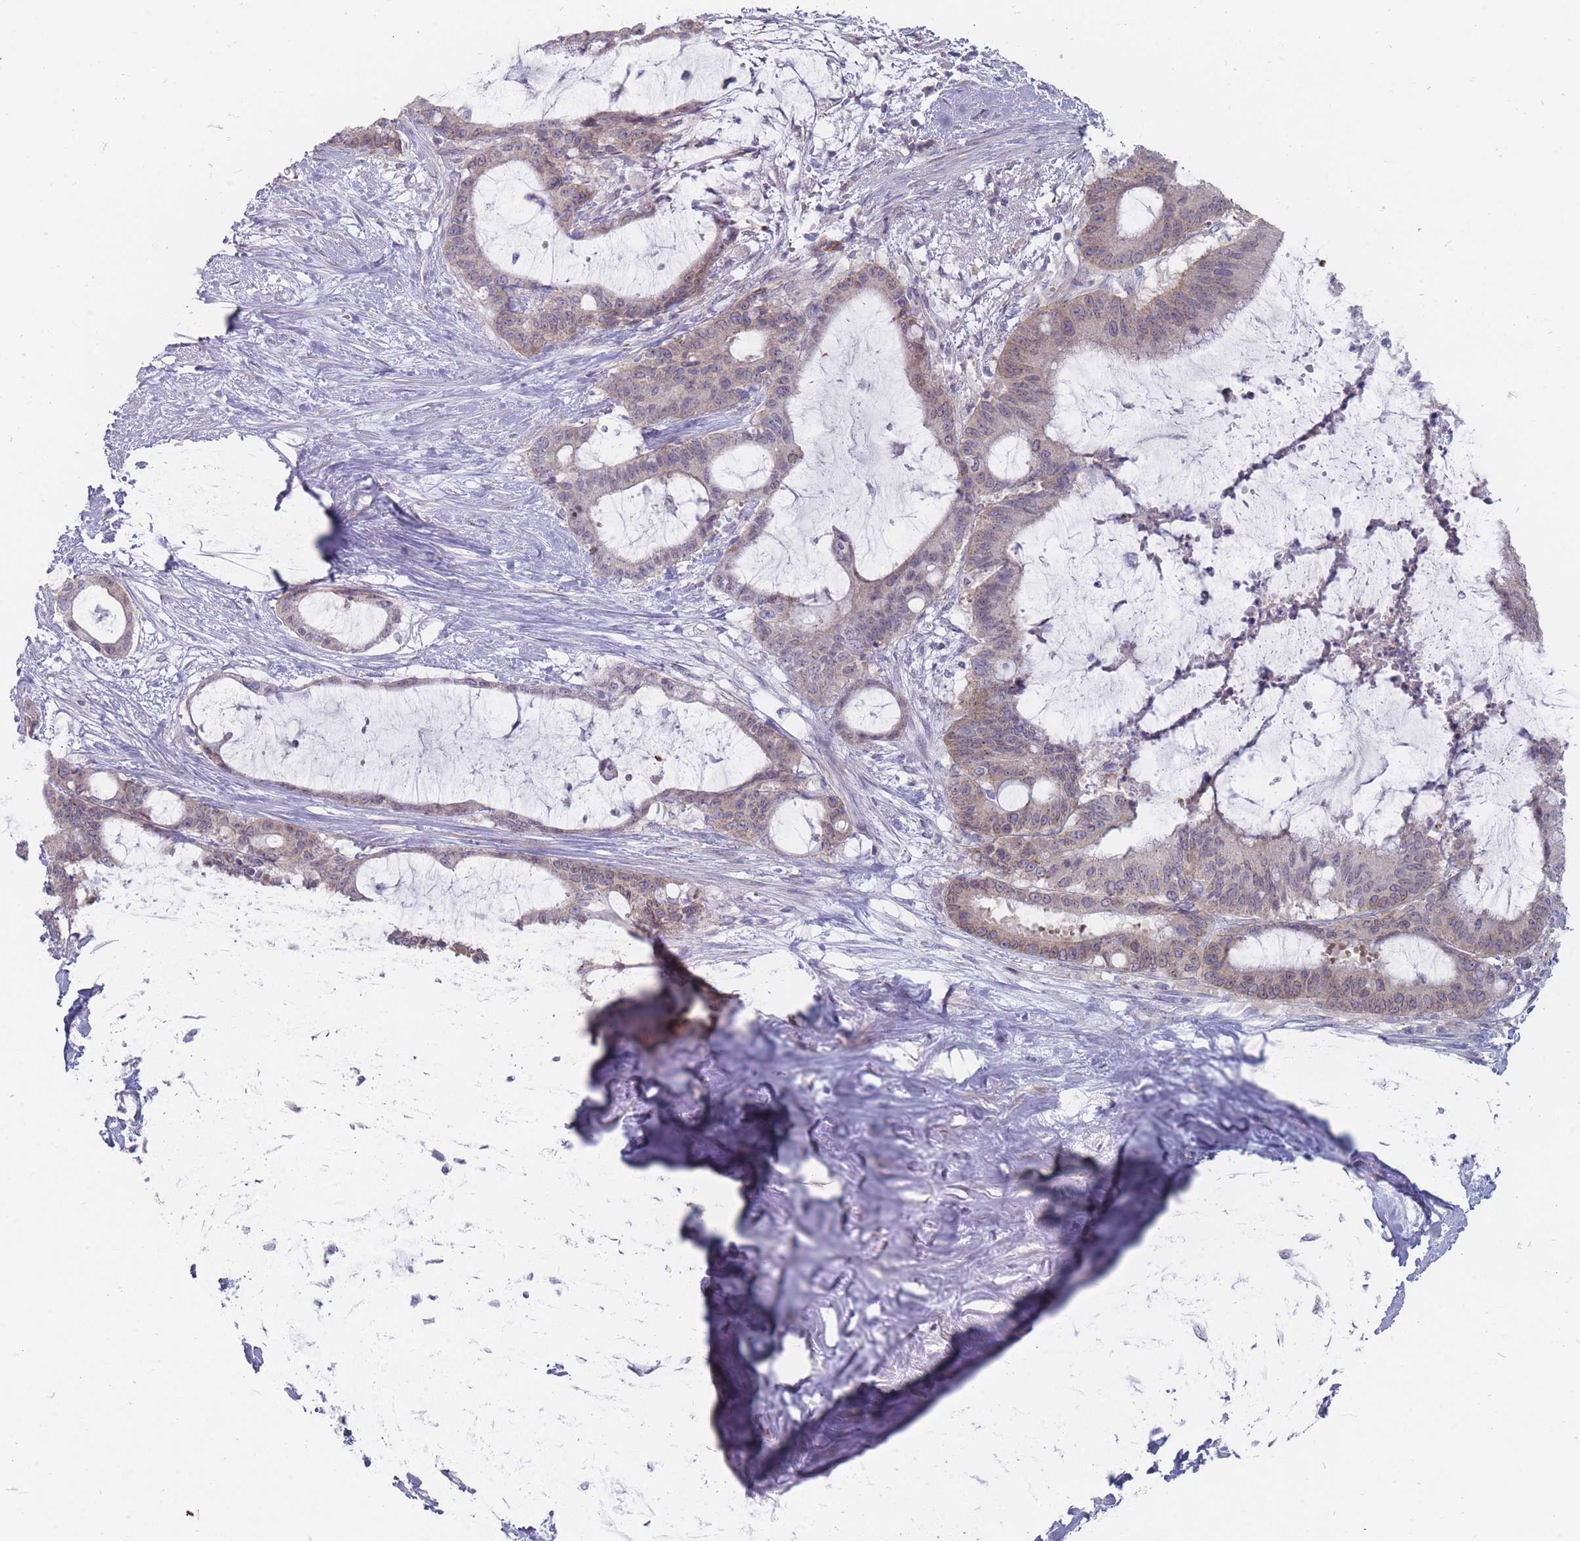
{"staining": {"intensity": "weak", "quantity": "25%-75%", "location": "cytoplasmic/membranous"}, "tissue": "liver cancer", "cell_type": "Tumor cells", "image_type": "cancer", "snomed": [{"axis": "morphology", "description": "Normal tissue, NOS"}, {"axis": "morphology", "description": "Cholangiocarcinoma"}, {"axis": "topography", "description": "Liver"}, {"axis": "topography", "description": "Peripheral nerve tissue"}], "caption": "This is an image of immunohistochemistry staining of liver cholangiocarcinoma, which shows weak positivity in the cytoplasmic/membranous of tumor cells.", "gene": "PCDH12", "patient": {"sex": "female", "age": 73}}